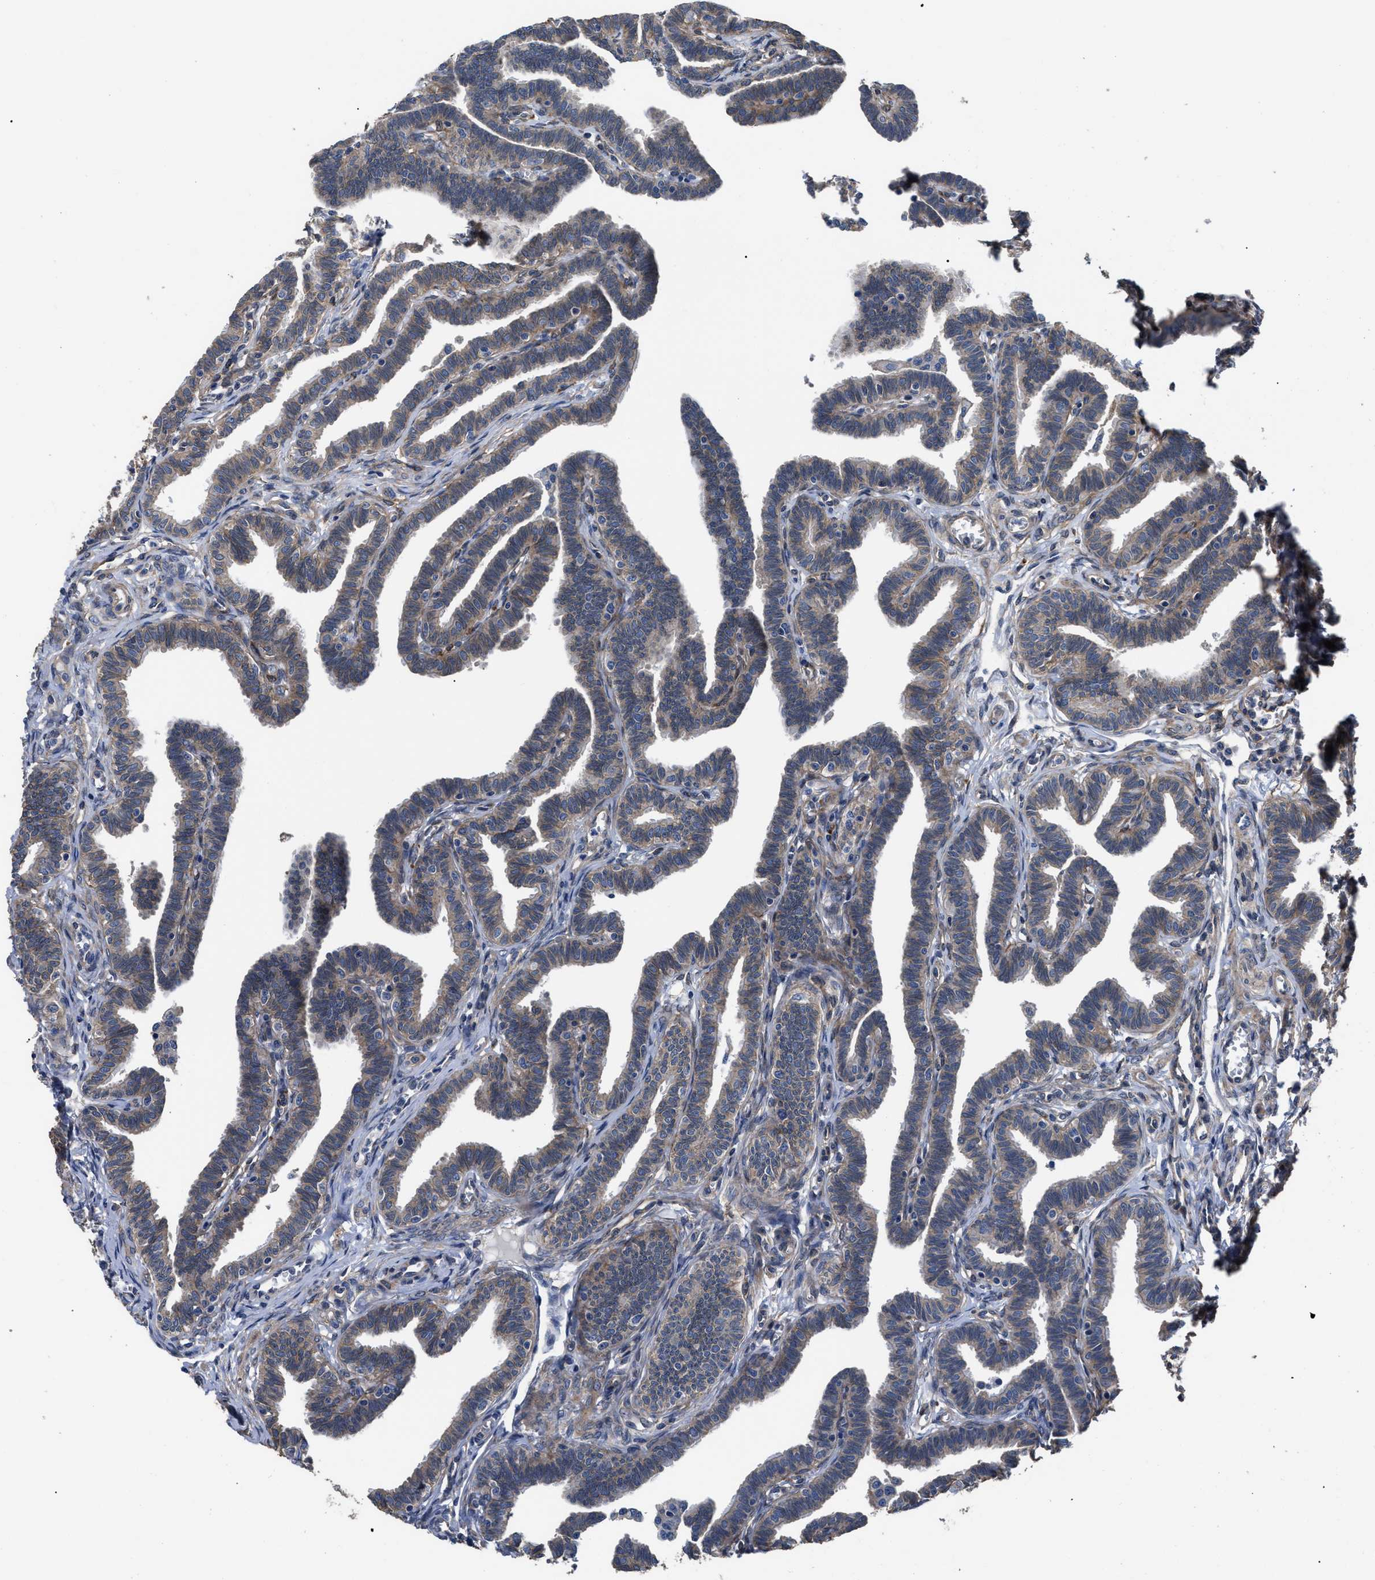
{"staining": {"intensity": "weak", "quantity": "25%-75%", "location": "cytoplasmic/membranous"}, "tissue": "fallopian tube", "cell_type": "Glandular cells", "image_type": "normal", "snomed": [{"axis": "morphology", "description": "Normal tissue, NOS"}, {"axis": "topography", "description": "Fallopian tube"}, {"axis": "topography", "description": "Ovary"}], "caption": "About 25%-75% of glandular cells in unremarkable fallopian tube demonstrate weak cytoplasmic/membranous protein staining as visualized by brown immunohistochemical staining.", "gene": "SQLE", "patient": {"sex": "female", "age": 23}}